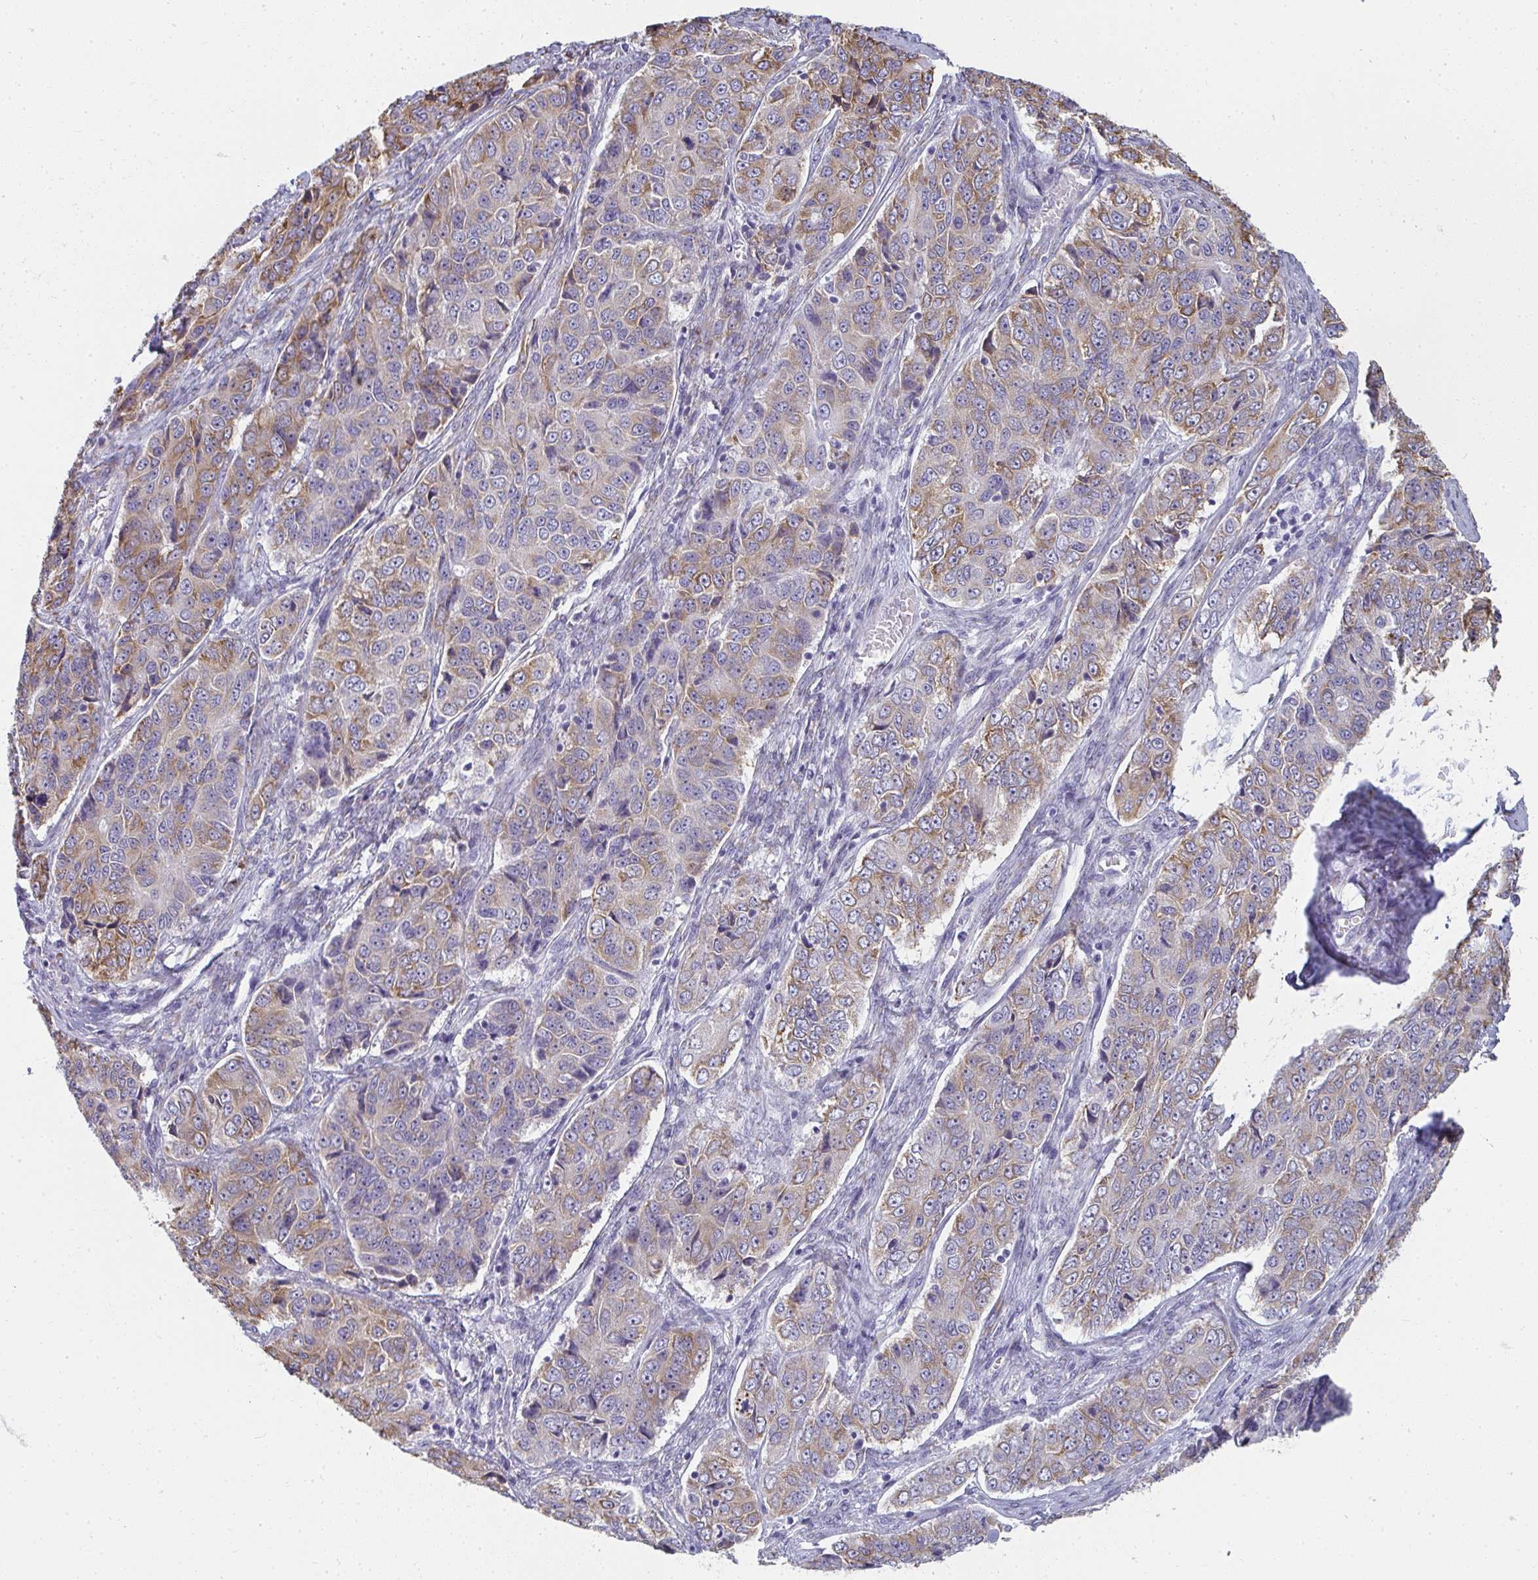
{"staining": {"intensity": "moderate", "quantity": ">75%", "location": "cytoplasmic/membranous"}, "tissue": "ovarian cancer", "cell_type": "Tumor cells", "image_type": "cancer", "snomed": [{"axis": "morphology", "description": "Carcinoma, endometroid"}, {"axis": "topography", "description": "Ovary"}], "caption": "A medium amount of moderate cytoplasmic/membranous expression is seen in approximately >75% of tumor cells in ovarian cancer tissue. The protein is shown in brown color, while the nuclei are stained blue.", "gene": "SHROOM1", "patient": {"sex": "female", "age": 51}}